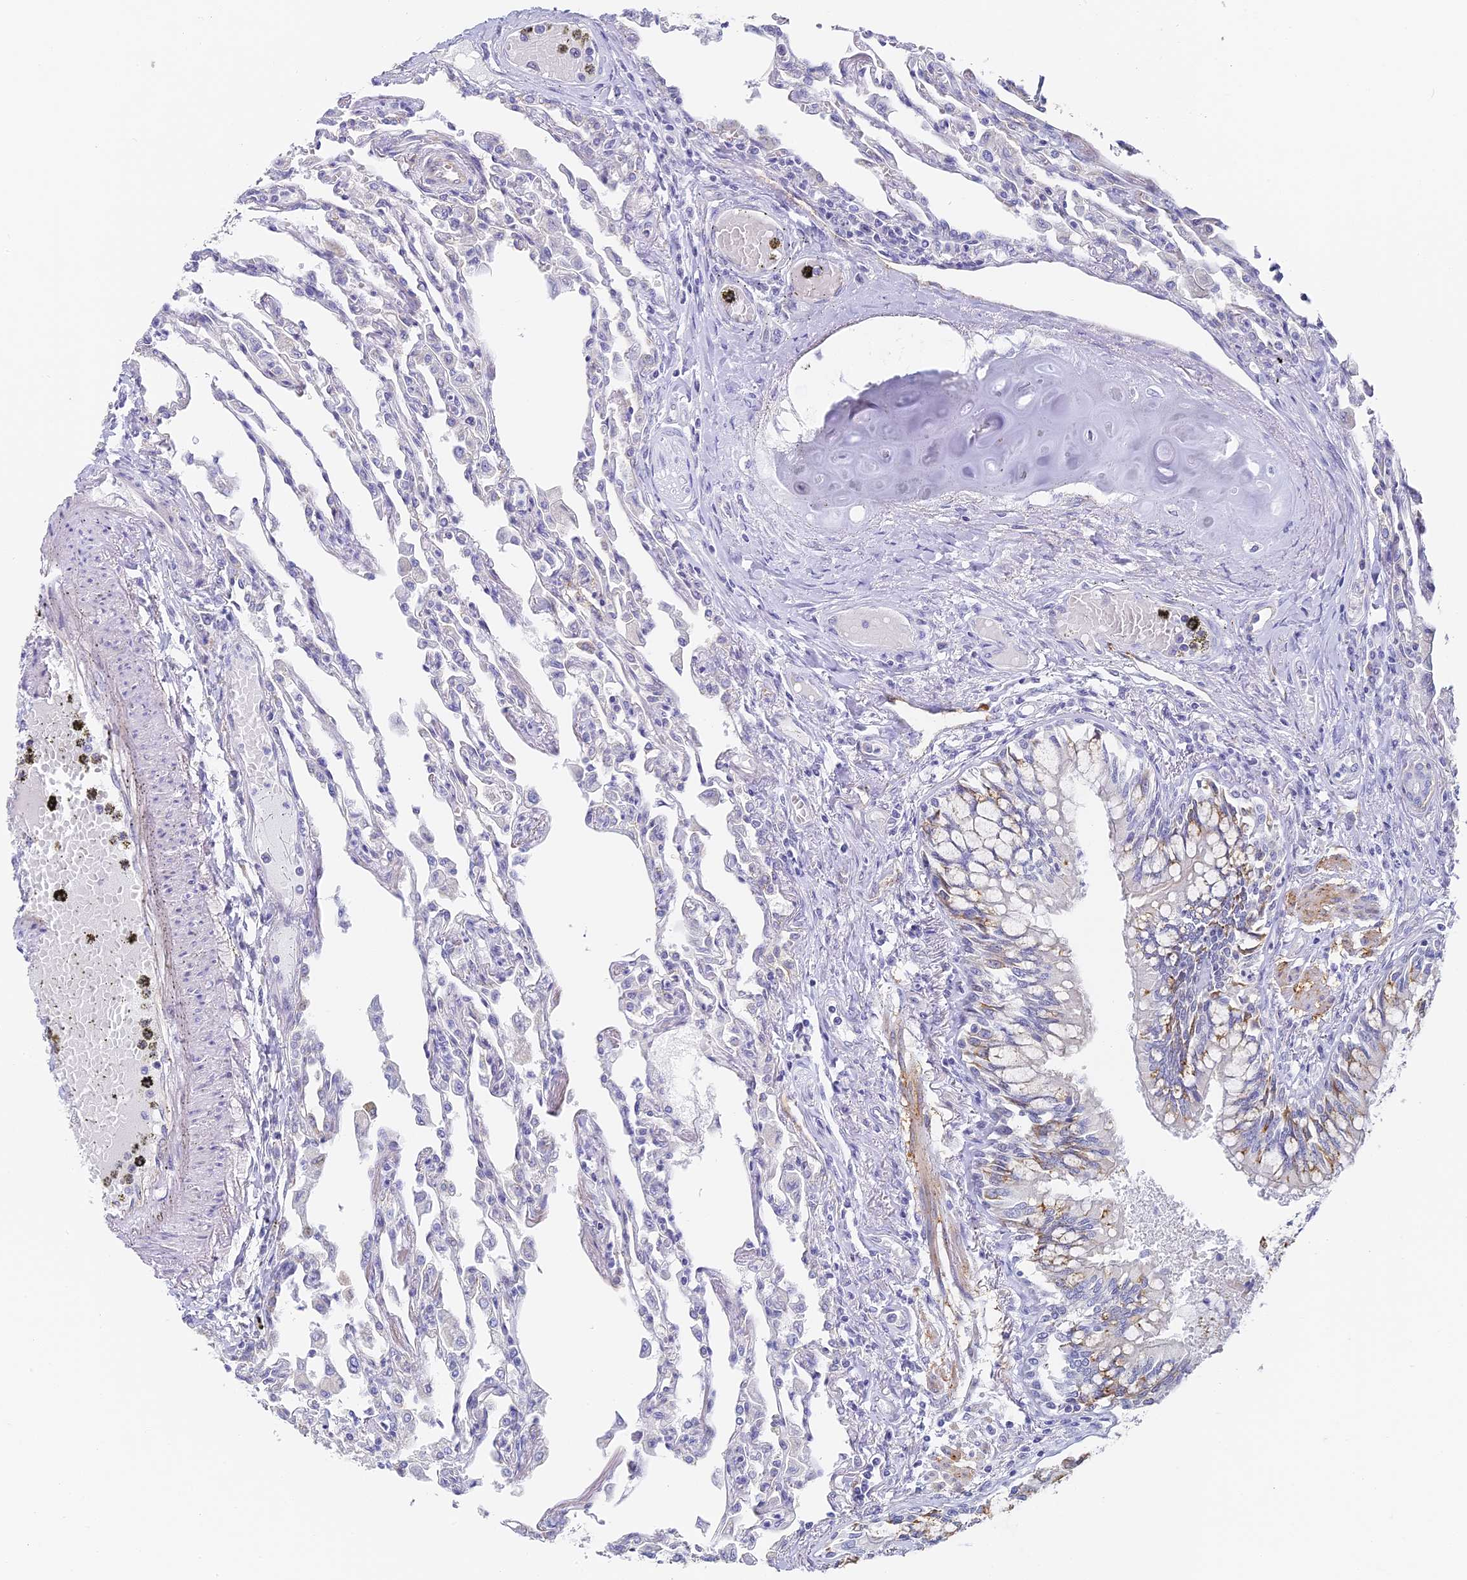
{"staining": {"intensity": "negative", "quantity": "none", "location": "none"}, "tissue": "lung", "cell_type": "Alveolar cells", "image_type": "normal", "snomed": [{"axis": "morphology", "description": "Normal tissue, NOS"}, {"axis": "topography", "description": "Bronchus"}, {"axis": "topography", "description": "Lung"}], "caption": "A high-resolution histopathology image shows immunohistochemistry (IHC) staining of normal lung, which demonstrates no significant expression in alveolar cells.", "gene": "GJA1", "patient": {"sex": "female", "age": 49}}